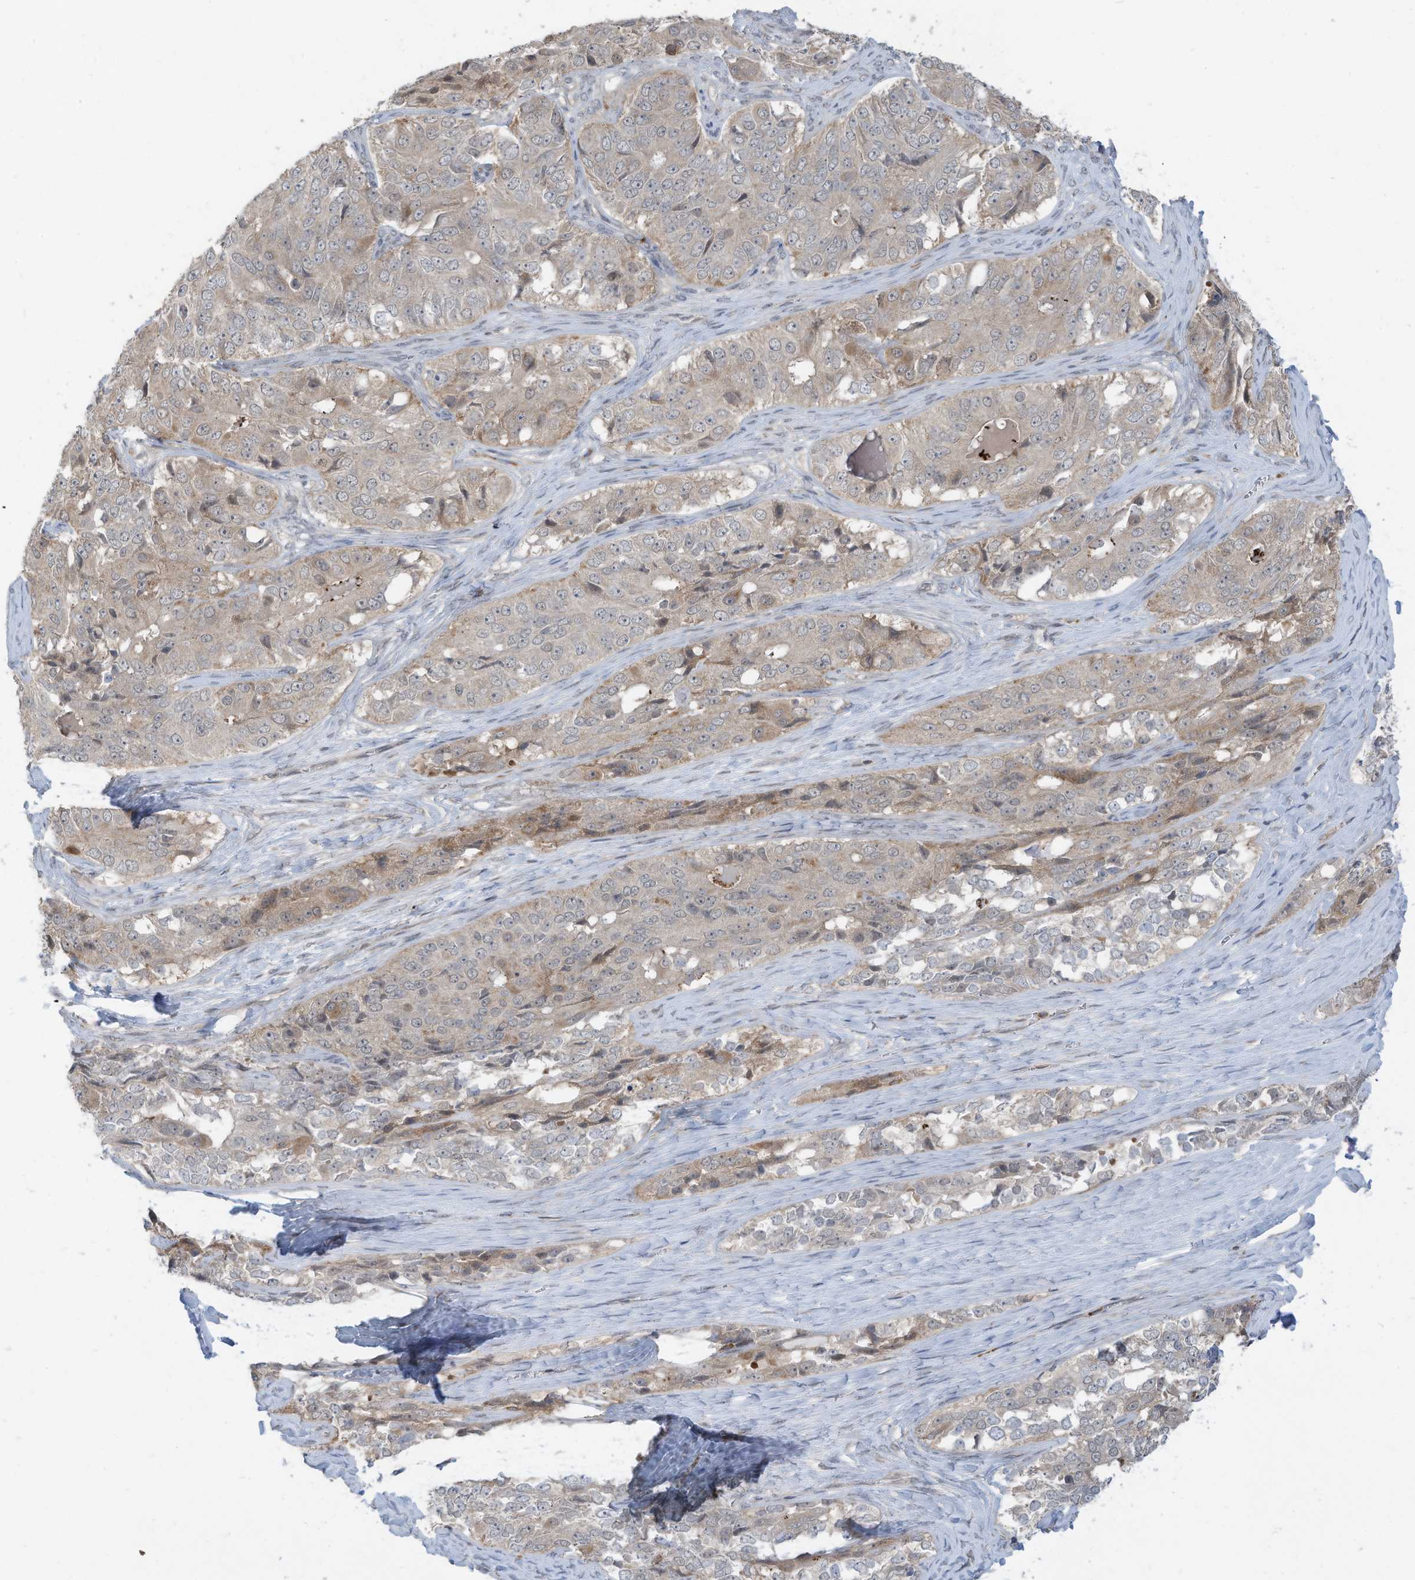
{"staining": {"intensity": "weak", "quantity": "25%-75%", "location": "cytoplasmic/membranous"}, "tissue": "ovarian cancer", "cell_type": "Tumor cells", "image_type": "cancer", "snomed": [{"axis": "morphology", "description": "Carcinoma, endometroid"}, {"axis": "topography", "description": "Ovary"}], "caption": "IHC histopathology image of ovarian cancer stained for a protein (brown), which displays low levels of weak cytoplasmic/membranous expression in about 25%-75% of tumor cells.", "gene": "DZIP3", "patient": {"sex": "female", "age": 51}}